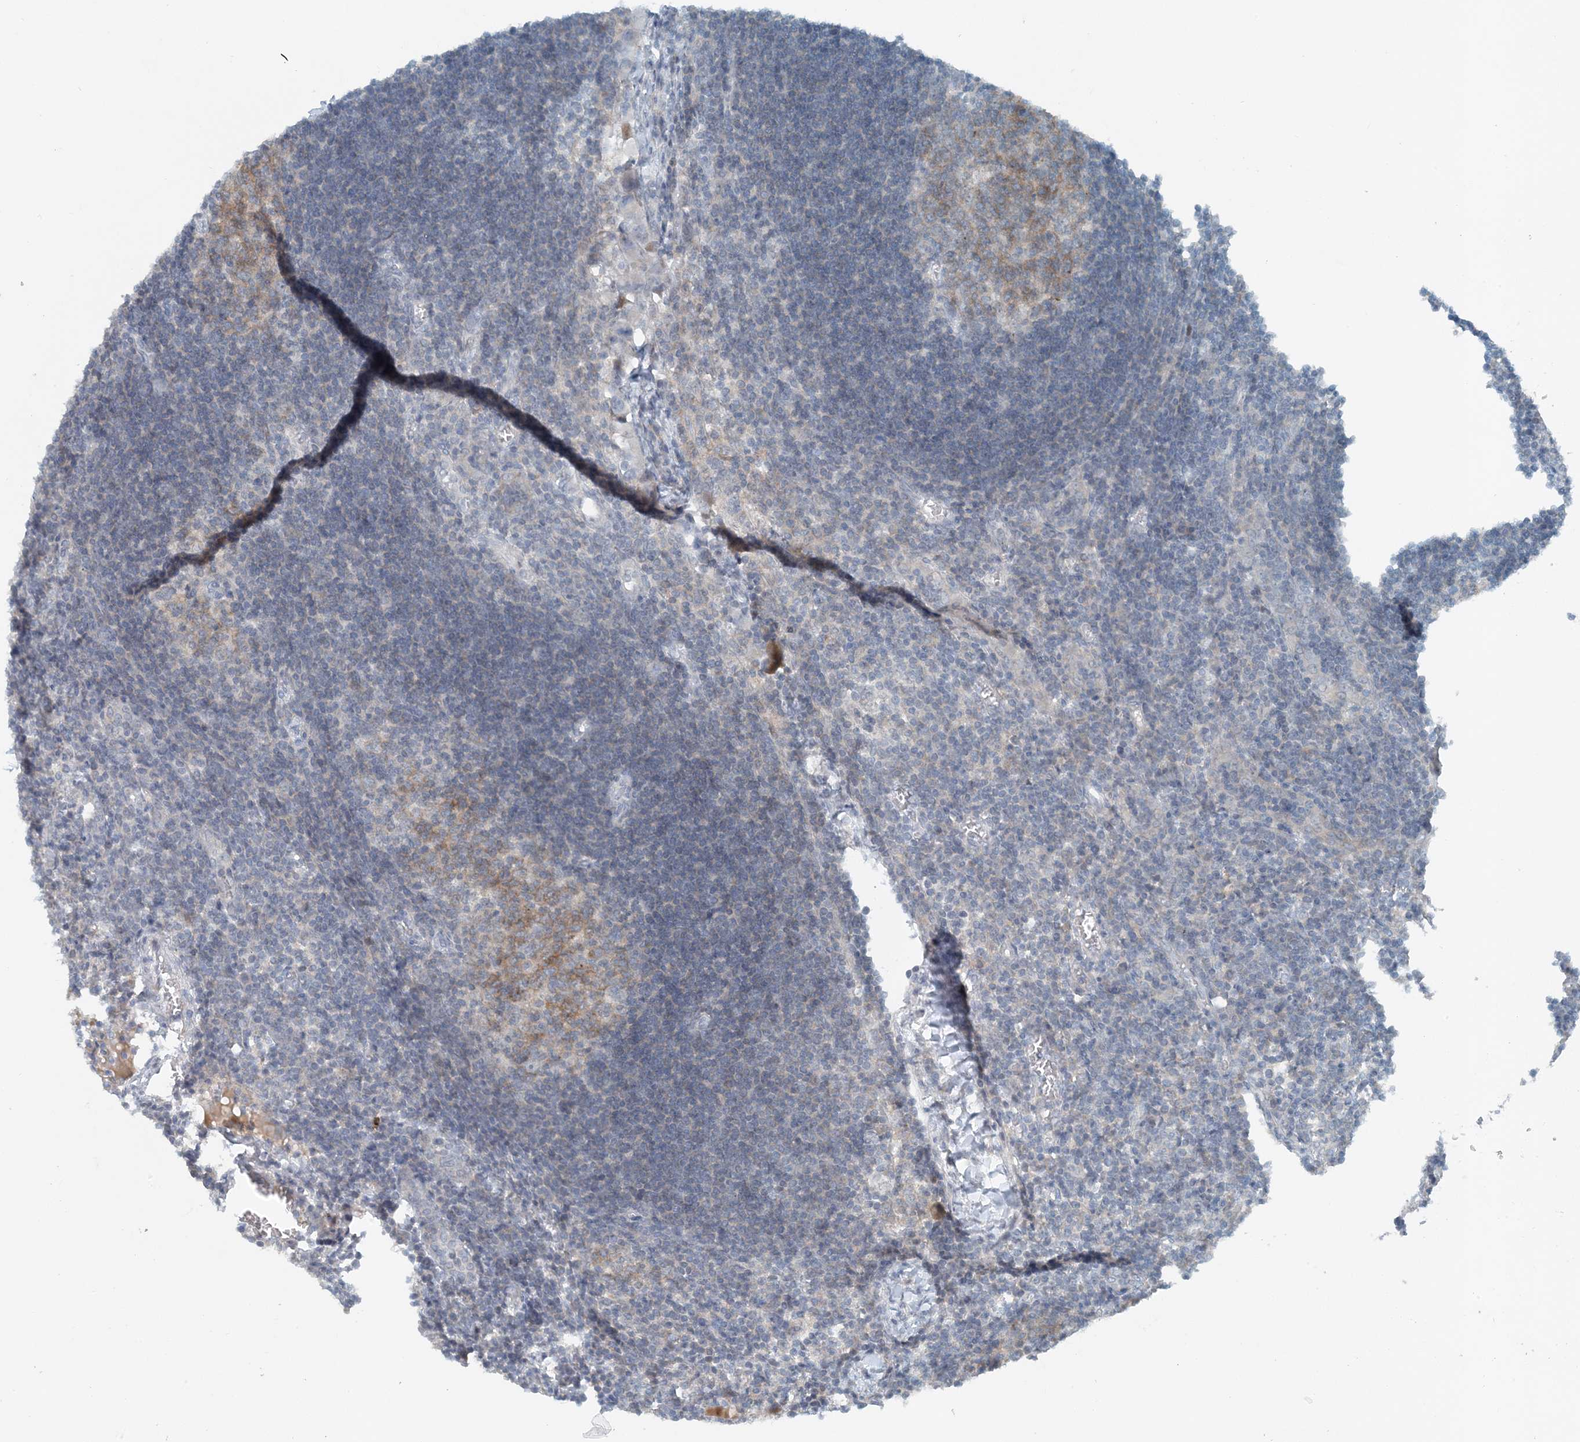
{"staining": {"intensity": "moderate", "quantity": "25%-75%", "location": "cytoplasmic/membranous"}, "tissue": "lymph node", "cell_type": "Germinal center cells", "image_type": "normal", "snomed": [{"axis": "morphology", "description": "Normal tissue, NOS"}, {"axis": "morphology", "description": "Malignant melanoma, Metastatic site"}, {"axis": "topography", "description": "Lymph node"}], "caption": "IHC of normal lymph node shows medium levels of moderate cytoplasmic/membranous staining in about 25%-75% of germinal center cells.", "gene": "MITD1", "patient": {"sex": "male", "age": 41}}